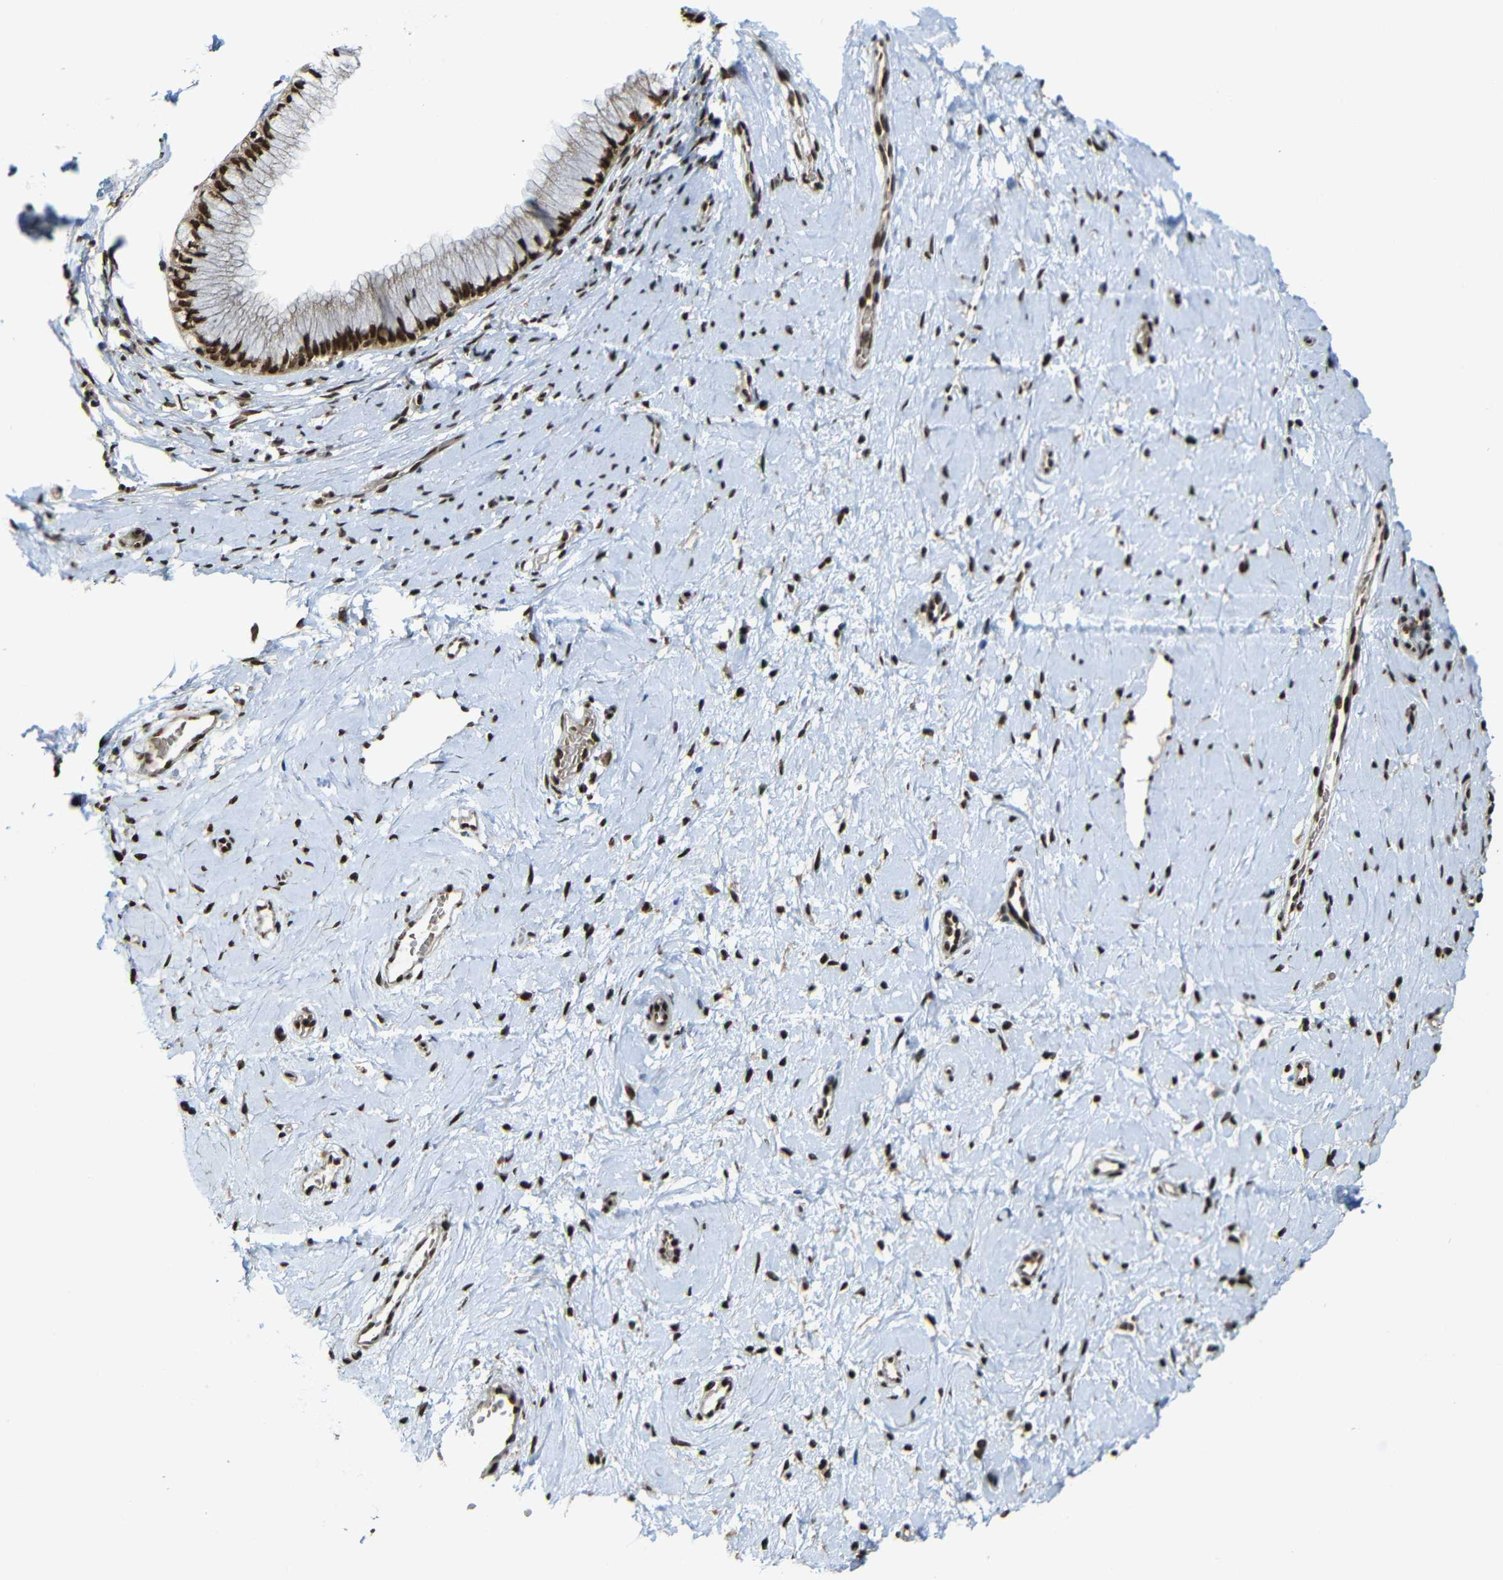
{"staining": {"intensity": "strong", "quantity": ">75%", "location": "nuclear"}, "tissue": "cervix", "cell_type": "Glandular cells", "image_type": "normal", "snomed": [{"axis": "morphology", "description": "Normal tissue, NOS"}, {"axis": "topography", "description": "Cervix"}], "caption": "Brown immunohistochemical staining in normal human cervix demonstrates strong nuclear positivity in about >75% of glandular cells.", "gene": "TCF7L2", "patient": {"sex": "female", "age": 39}}